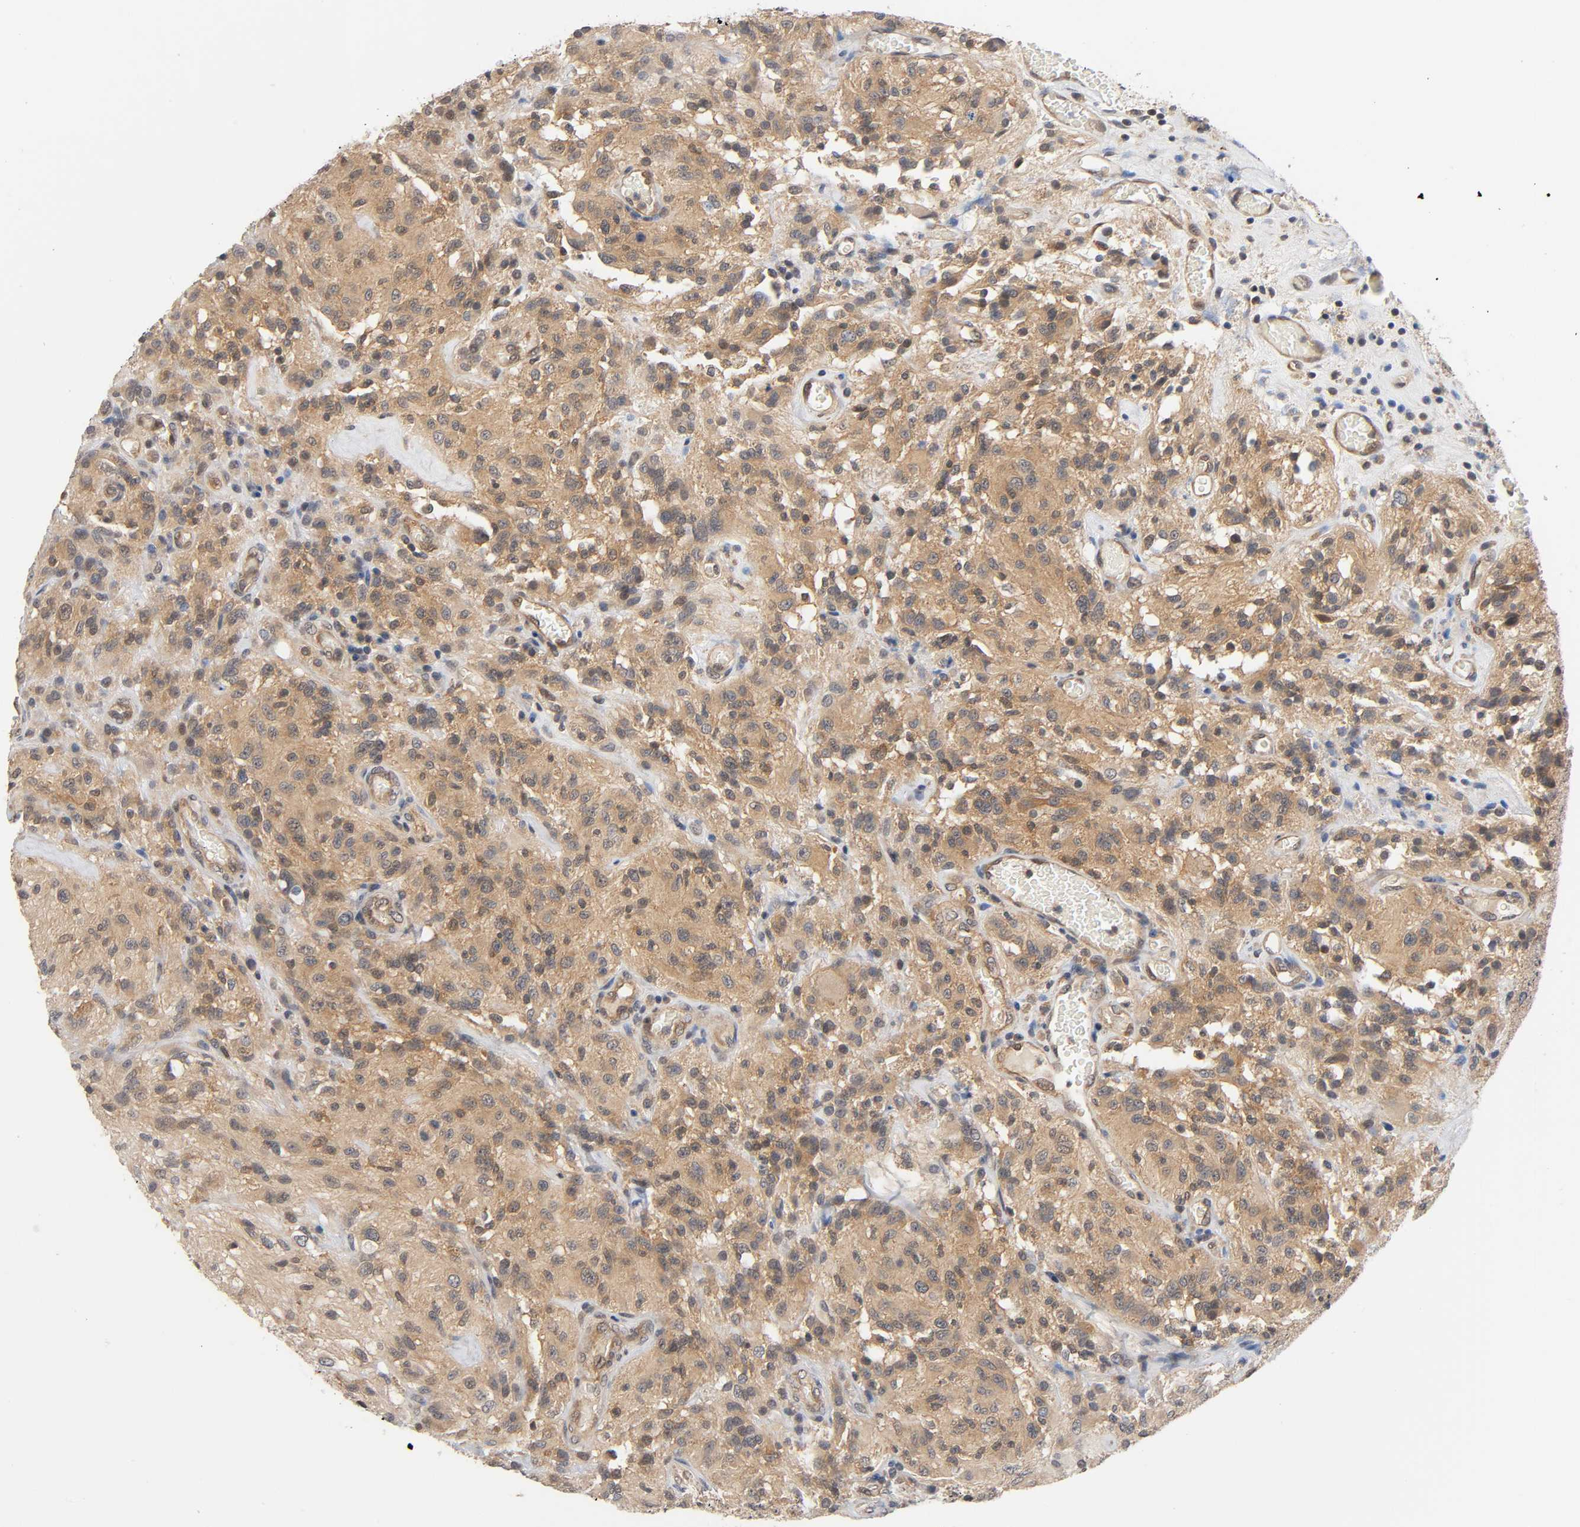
{"staining": {"intensity": "moderate", "quantity": ">75%", "location": "cytoplasmic/membranous"}, "tissue": "glioma", "cell_type": "Tumor cells", "image_type": "cancer", "snomed": [{"axis": "morphology", "description": "Normal tissue, NOS"}, {"axis": "morphology", "description": "Glioma, malignant, High grade"}, {"axis": "topography", "description": "Cerebral cortex"}], "caption": "A photomicrograph of glioma stained for a protein demonstrates moderate cytoplasmic/membranous brown staining in tumor cells.", "gene": "PRKAB1", "patient": {"sex": "male", "age": 56}}